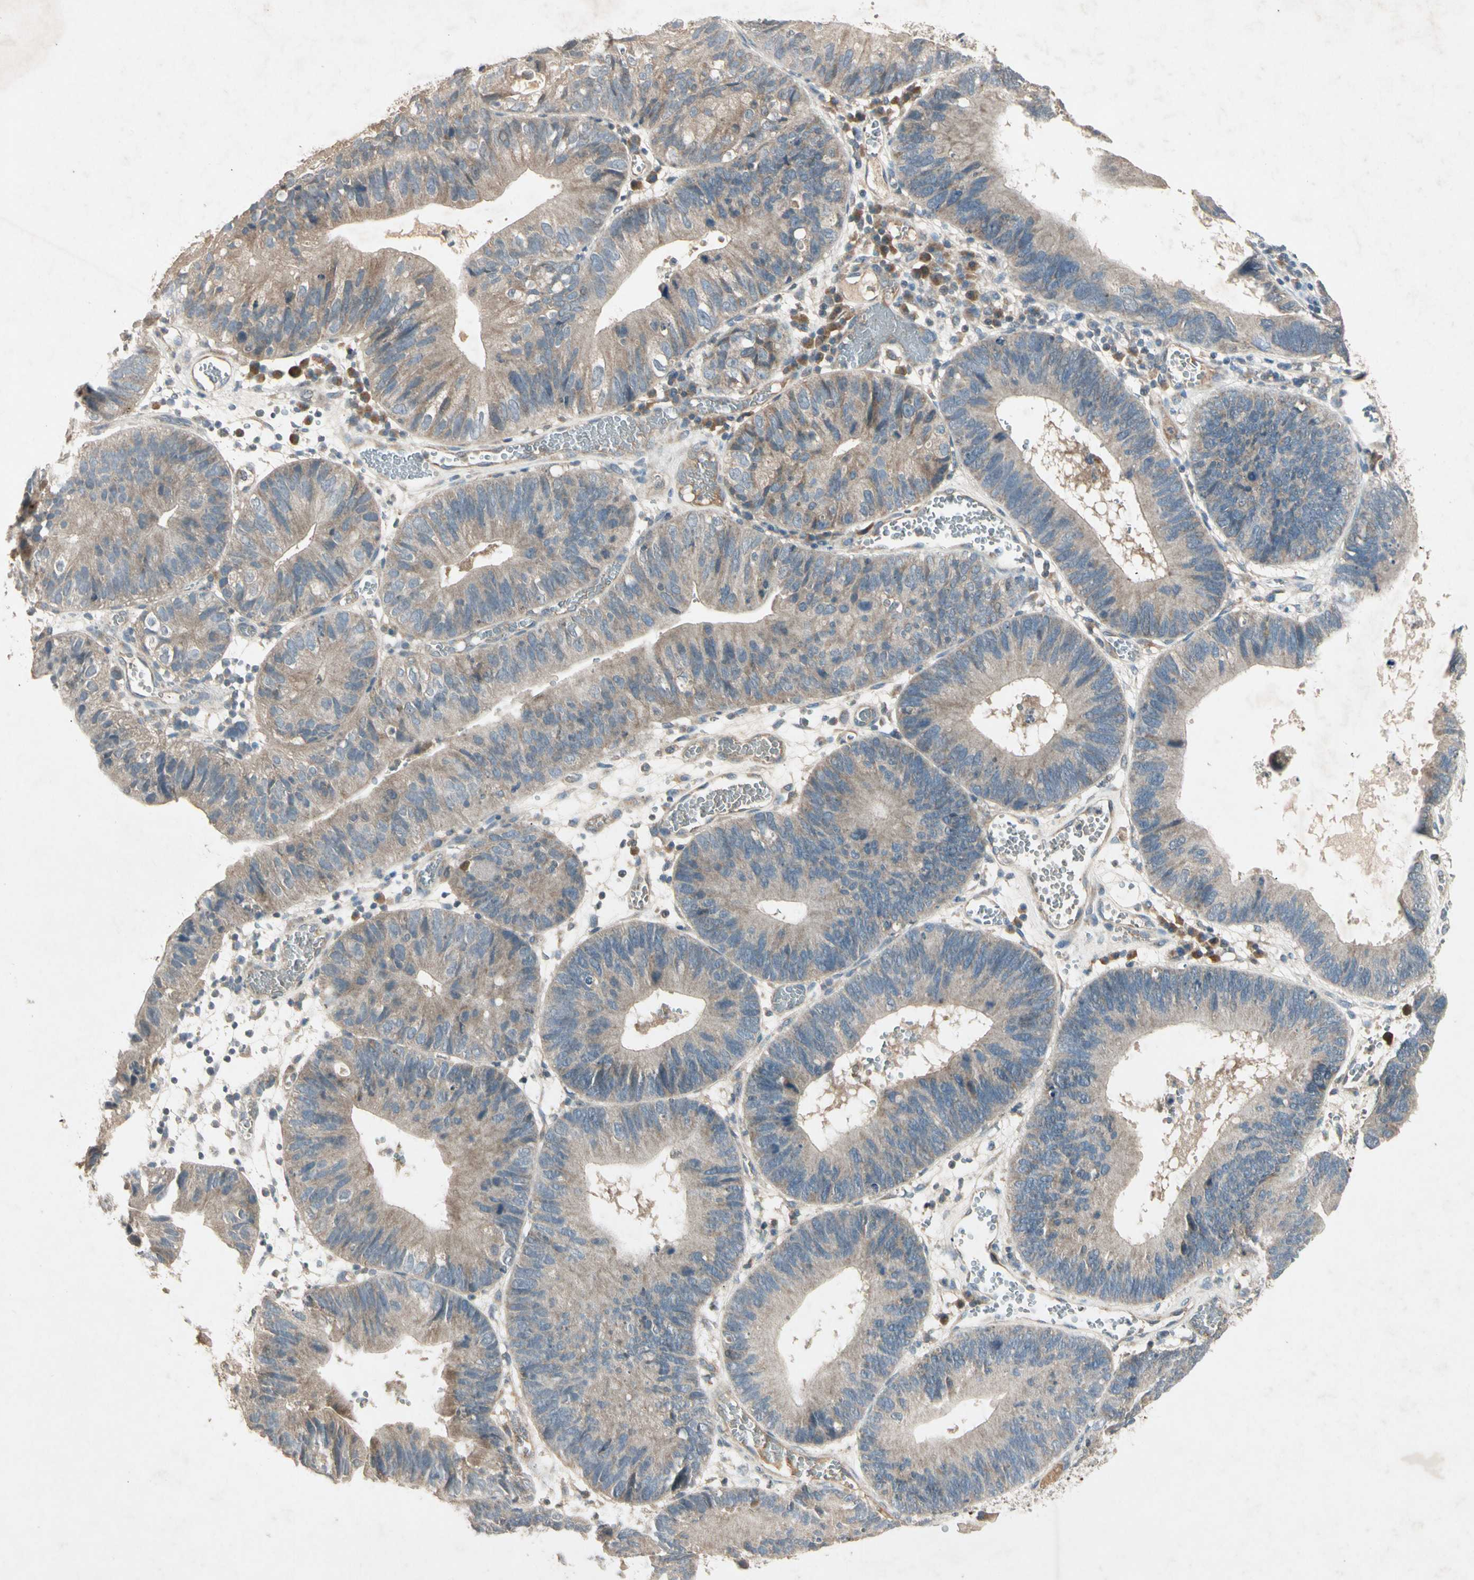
{"staining": {"intensity": "weak", "quantity": ">75%", "location": "cytoplasmic/membranous"}, "tissue": "stomach cancer", "cell_type": "Tumor cells", "image_type": "cancer", "snomed": [{"axis": "morphology", "description": "Adenocarcinoma, NOS"}, {"axis": "topography", "description": "Stomach"}], "caption": "This image shows immunohistochemistry staining of stomach cancer (adenocarcinoma), with low weak cytoplasmic/membranous expression in about >75% of tumor cells.", "gene": "GPLD1", "patient": {"sex": "male", "age": 59}}